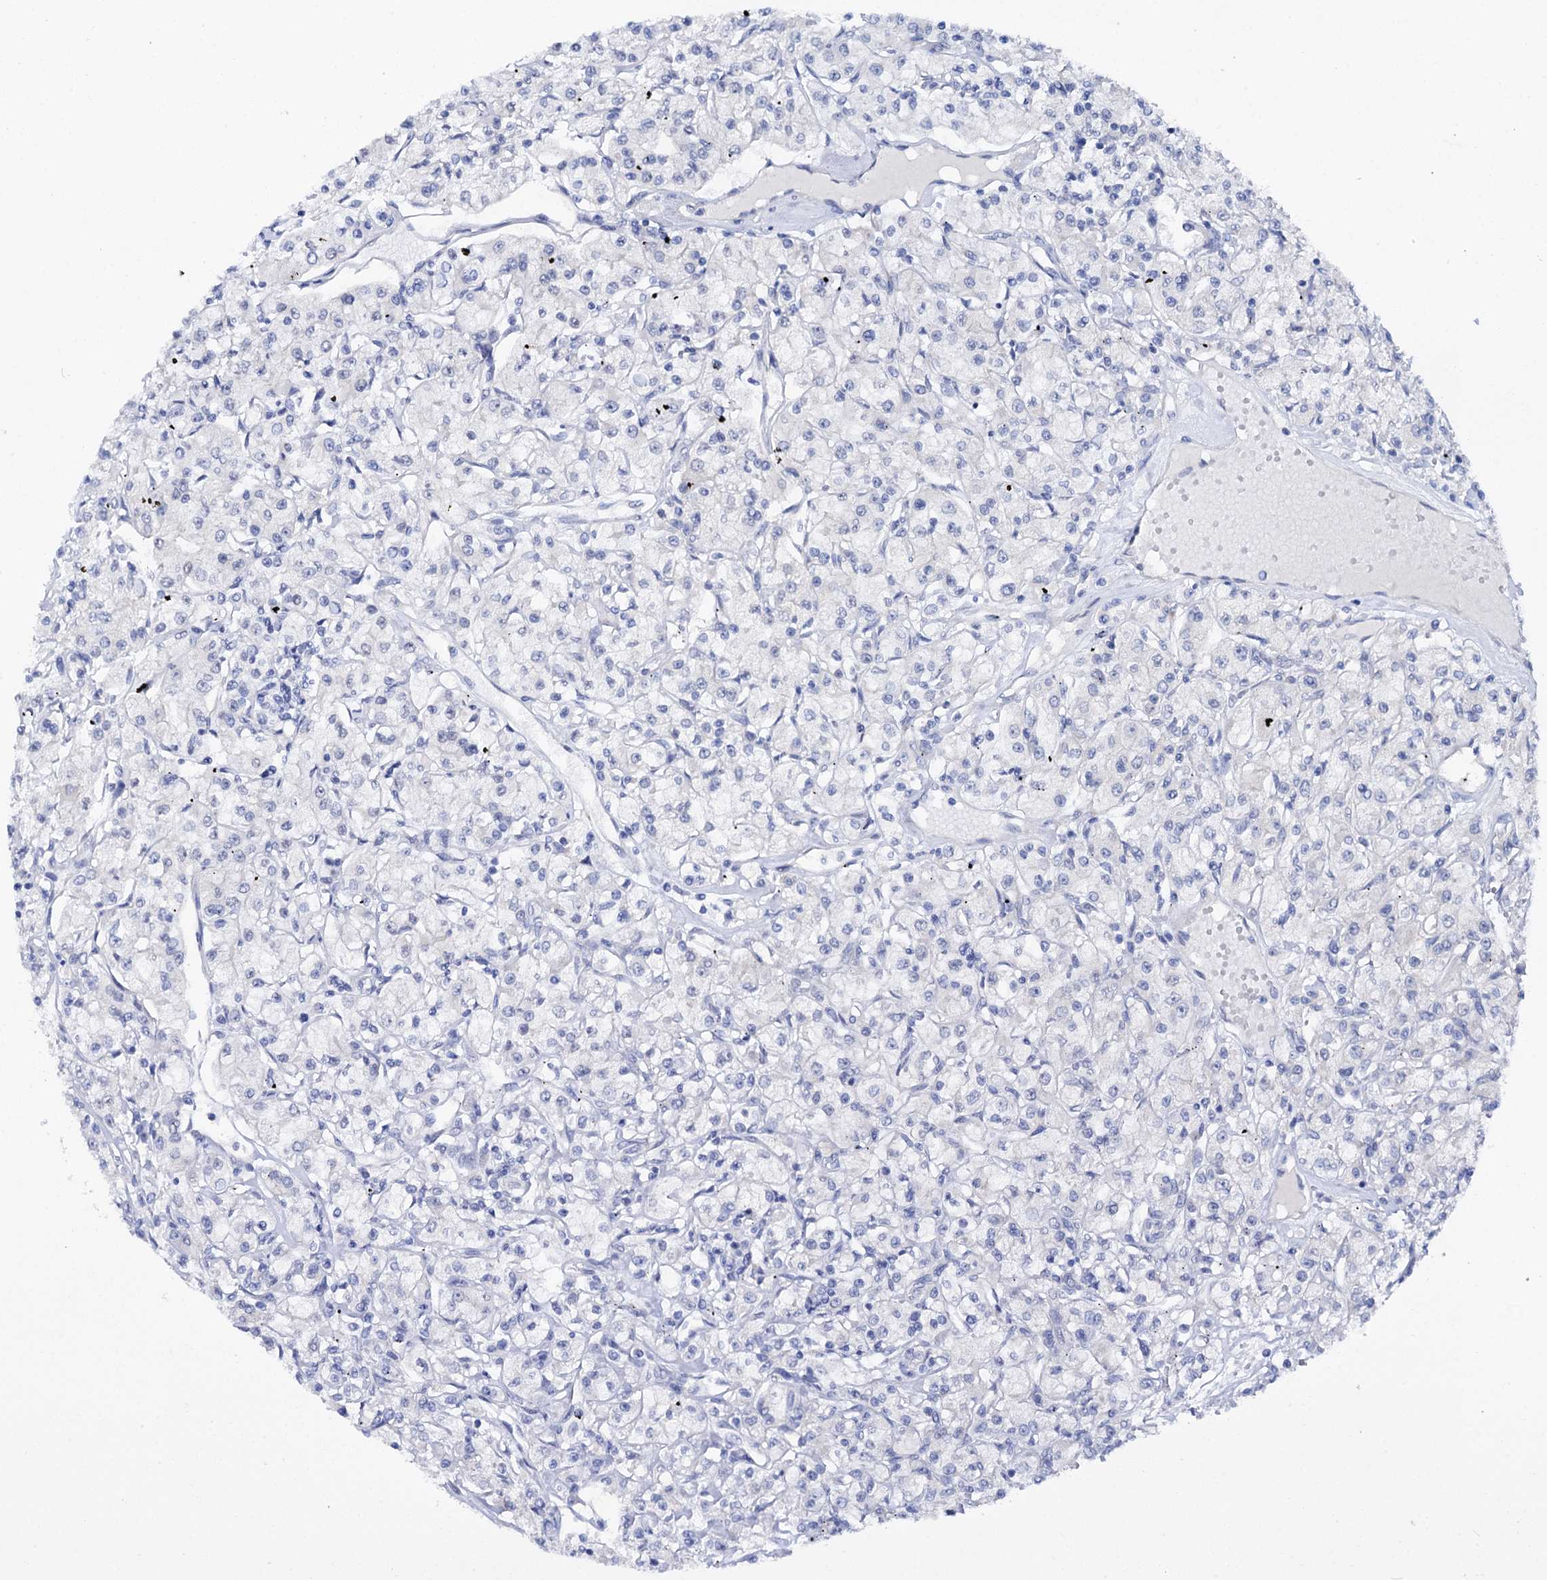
{"staining": {"intensity": "negative", "quantity": "none", "location": "none"}, "tissue": "renal cancer", "cell_type": "Tumor cells", "image_type": "cancer", "snomed": [{"axis": "morphology", "description": "Adenocarcinoma, NOS"}, {"axis": "topography", "description": "Kidney"}], "caption": "The IHC photomicrograph has no significant expression in tumor cells of adenocarcinoma (renal) tissue.", "gene": "SHROOM1", "patient": {"sex": "female", "age": 59}}